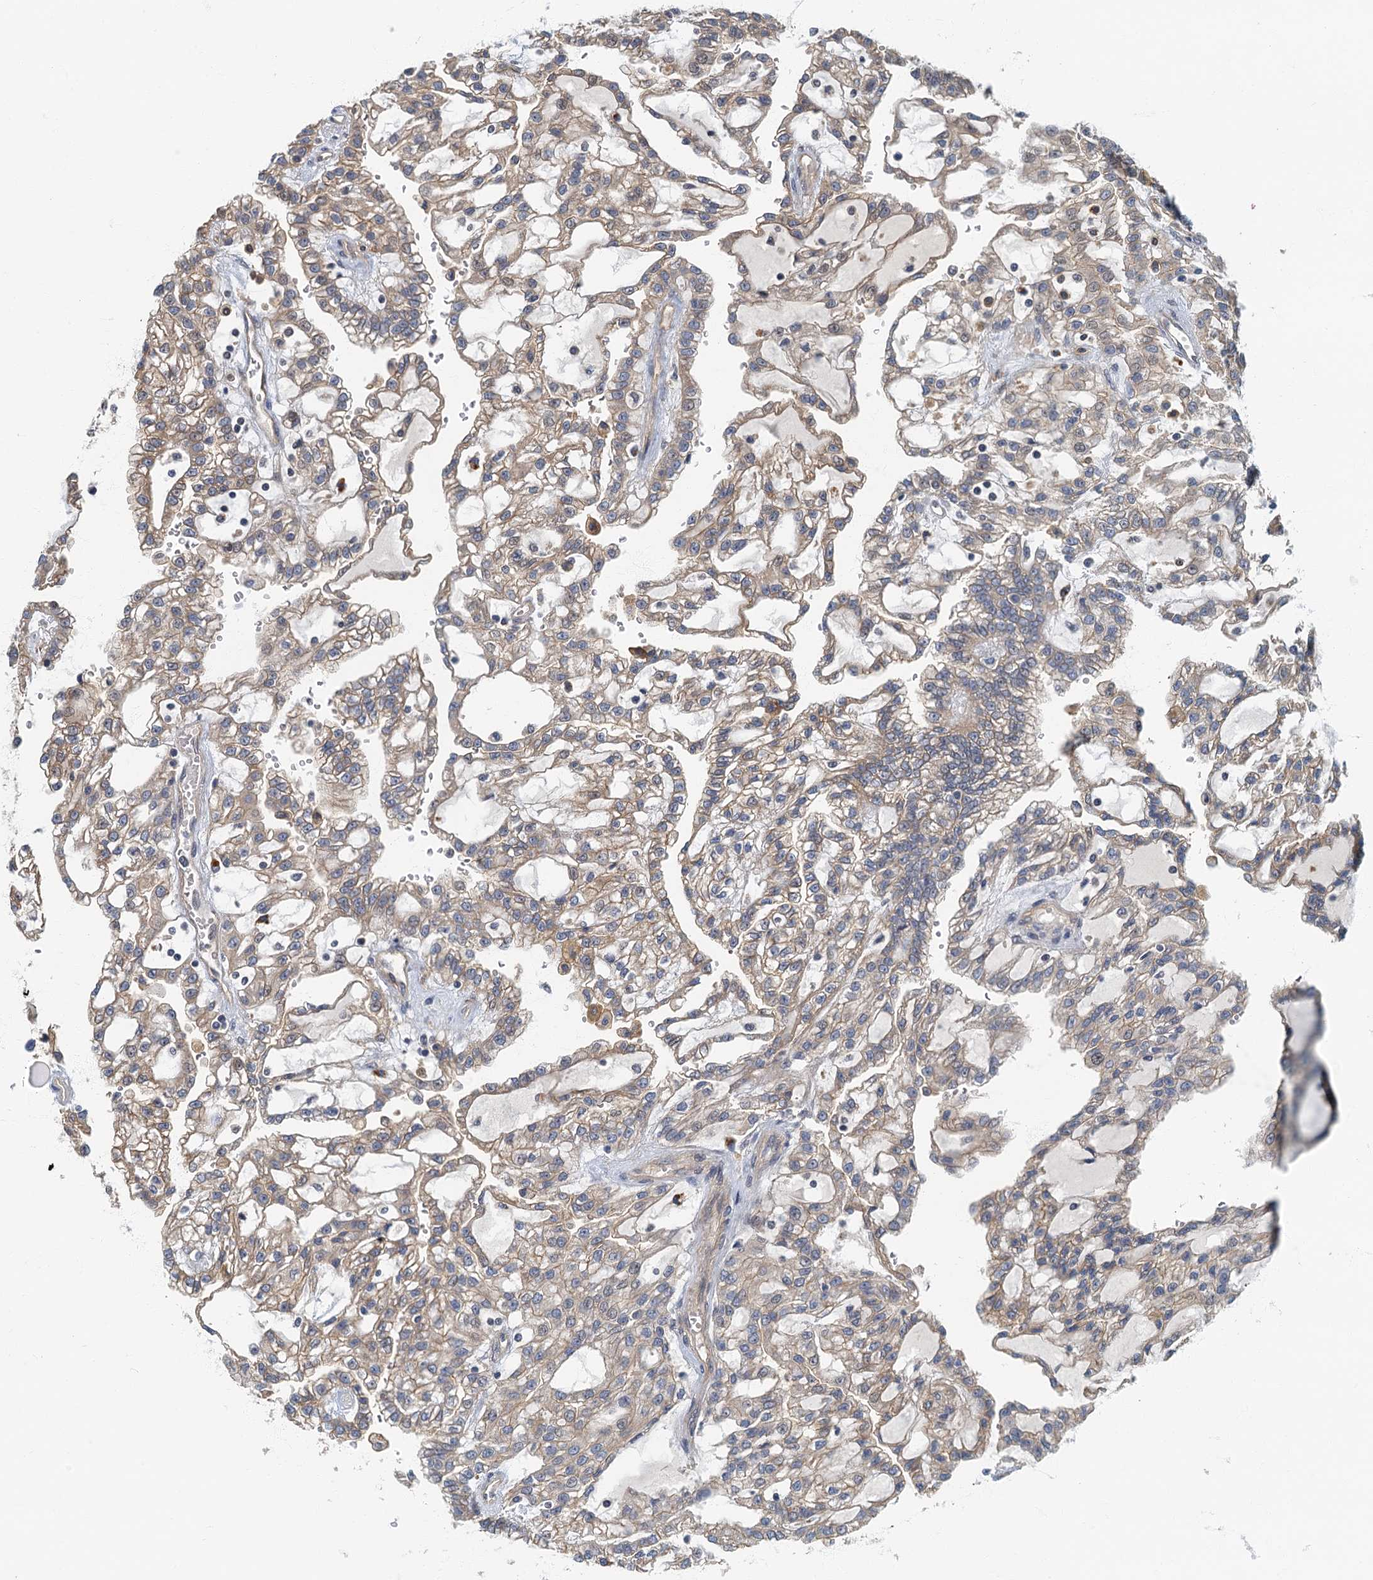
{"staining": {"intensity": "weak", "quantity": ">75%", "location": "cytoplasmic/membranous"}, "tissue": "renal cancer", "cell_type": "Tumor cells", "image_type": "cancer", "snomed": [{"axis": "morphology", "description": "Adenocarcinoma, NOS"}, {"axis": "topography", "description": "Kidney"}], "caption": "Immunohistochemistry (IHC) image of neoplastic tissue: renal cancer stained using IHC reveals low levels of weak protein expression localized specifically in the cytoplasmic/membranous of tumor cells, appearing as a cytoplasmic/membranous brown color.", "gene": "CKAP2L", "patient": {"sex": "male", "age": 63}}